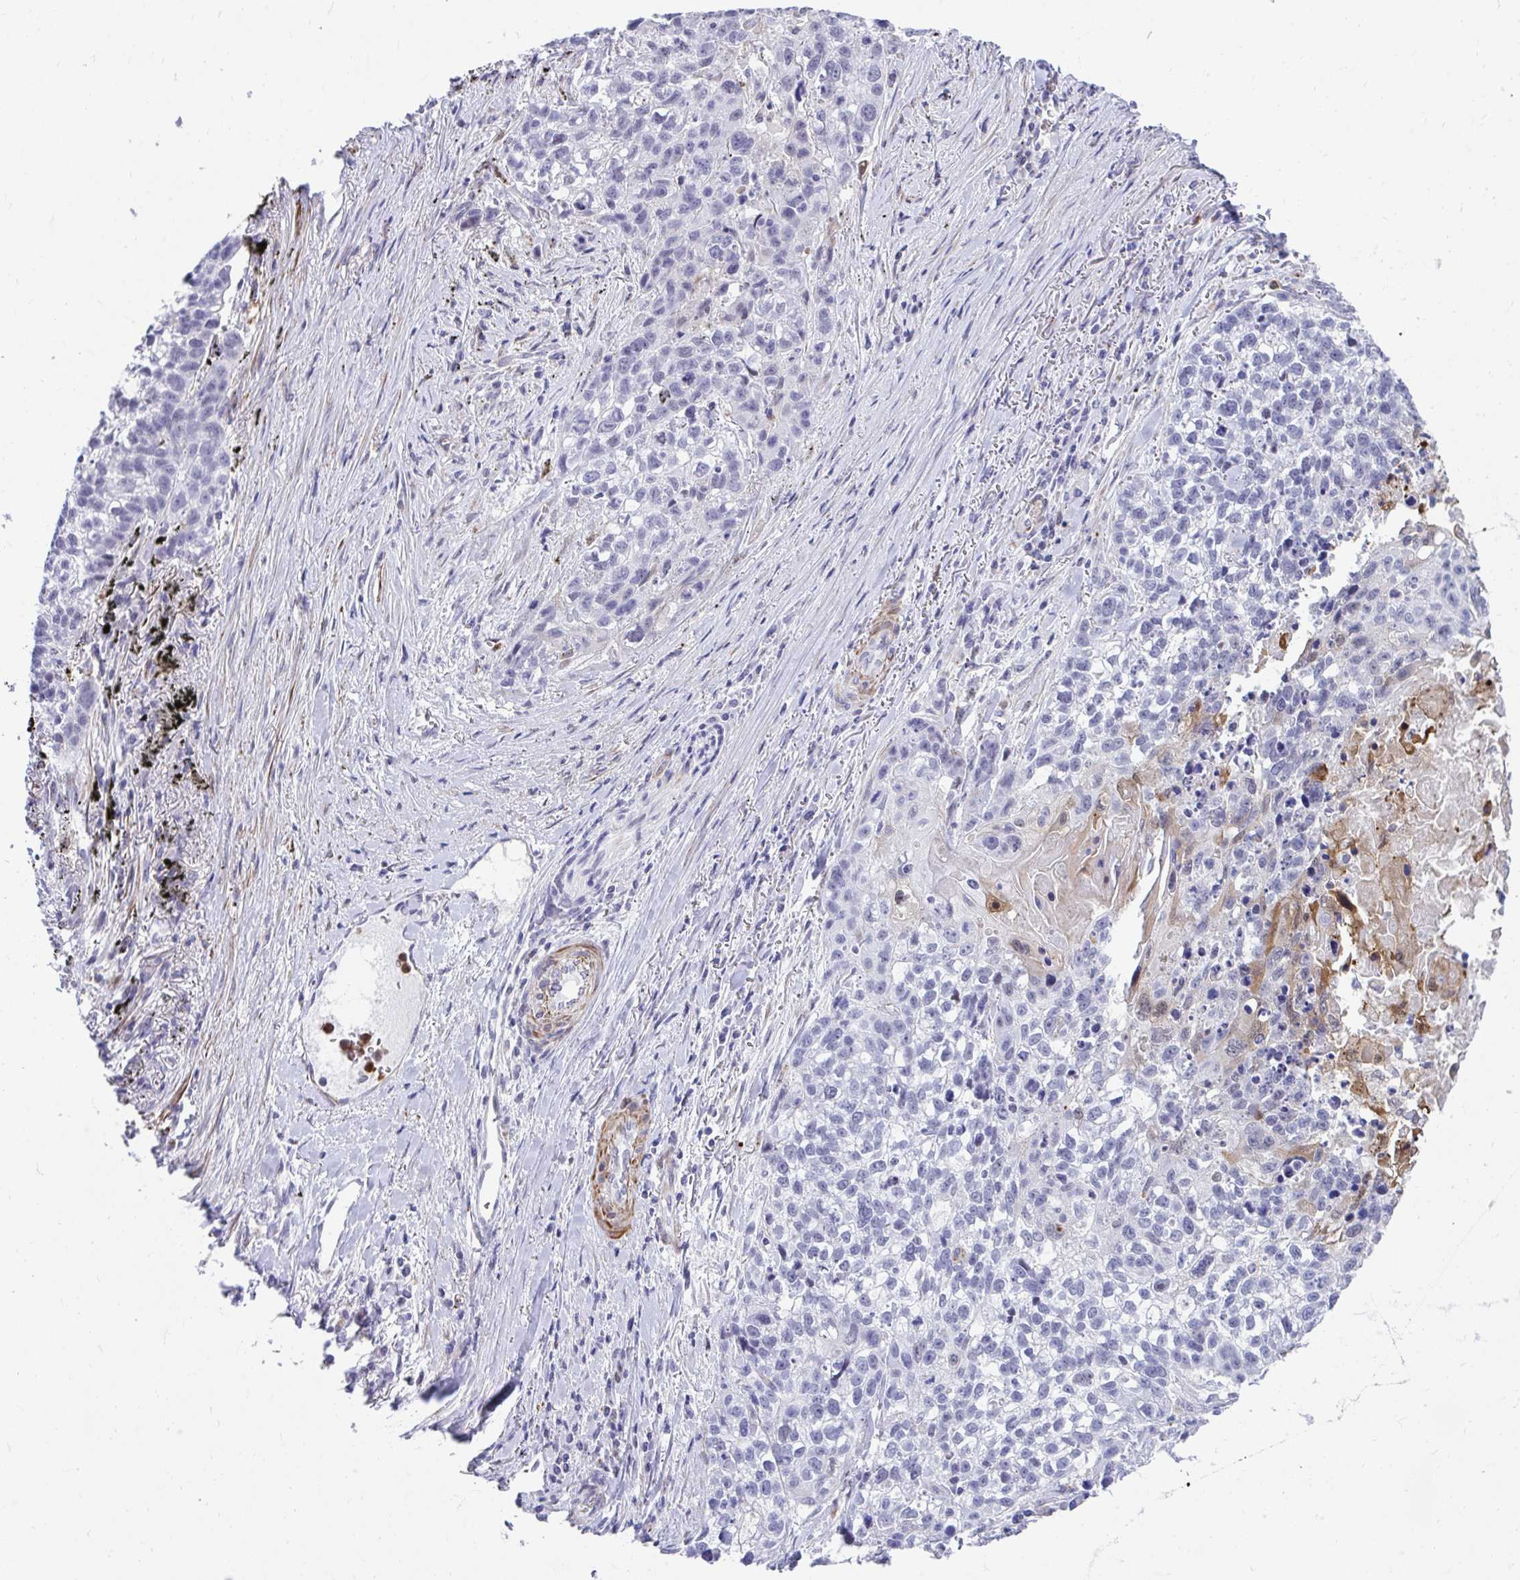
{"staining": {"intensity": "negative", "quantity": "none", "location": "none"}, "tissue": "lung cancer", "cell_type": "Tumor cells", "image_type": "cancer", "snomed": [{"axis": "morphology", "description": "Squamous cell carcinoma, NOS"}, {"axis": "topography", "description": "Lung"}], "caption": "Protein analysis of squamous cell carcinoma (lung) shows no significant positivity in tumor cells.", "gene": "CSTB", "patient": {"sex": "male", "age": 74}}